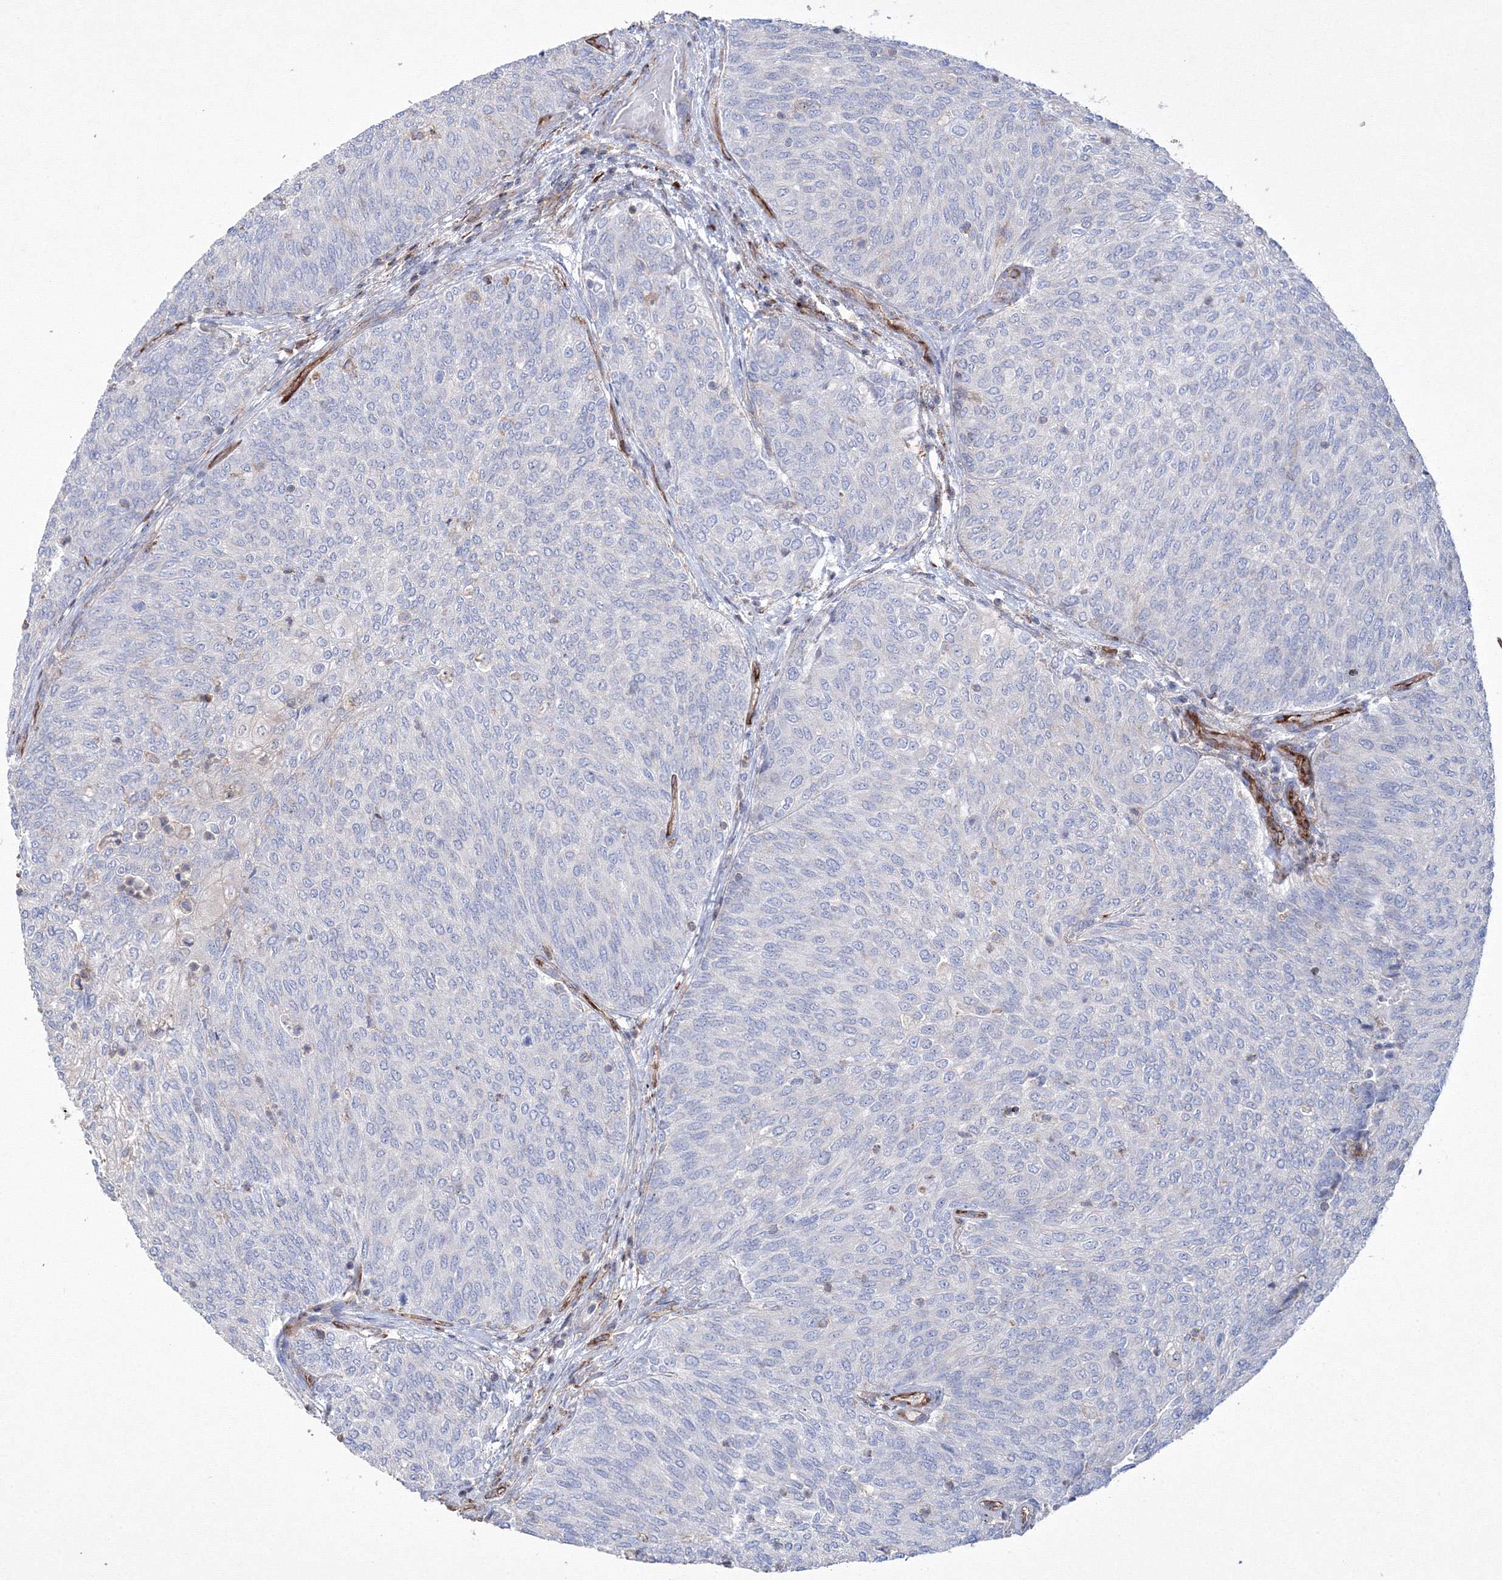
{"staining": {"intensity": "negative", "quantity": "none", "location": "none"}, "tissue": "urothelial cancer", "cell_type": "Tumor cells", "image_type": "cancer", "snomed": [{"axis": "morphology", "description": "Urothelial carcinoma, Low grade"}, {"axis": "topography", "description": "Urinary bladder"}], "caption": "Protein analysis of urothelial carcinoma (low-grade) demonstrates no significant staining in tumor cells.", "gene": "GPR82", "patient": {"sex": "female", "age": 79}}